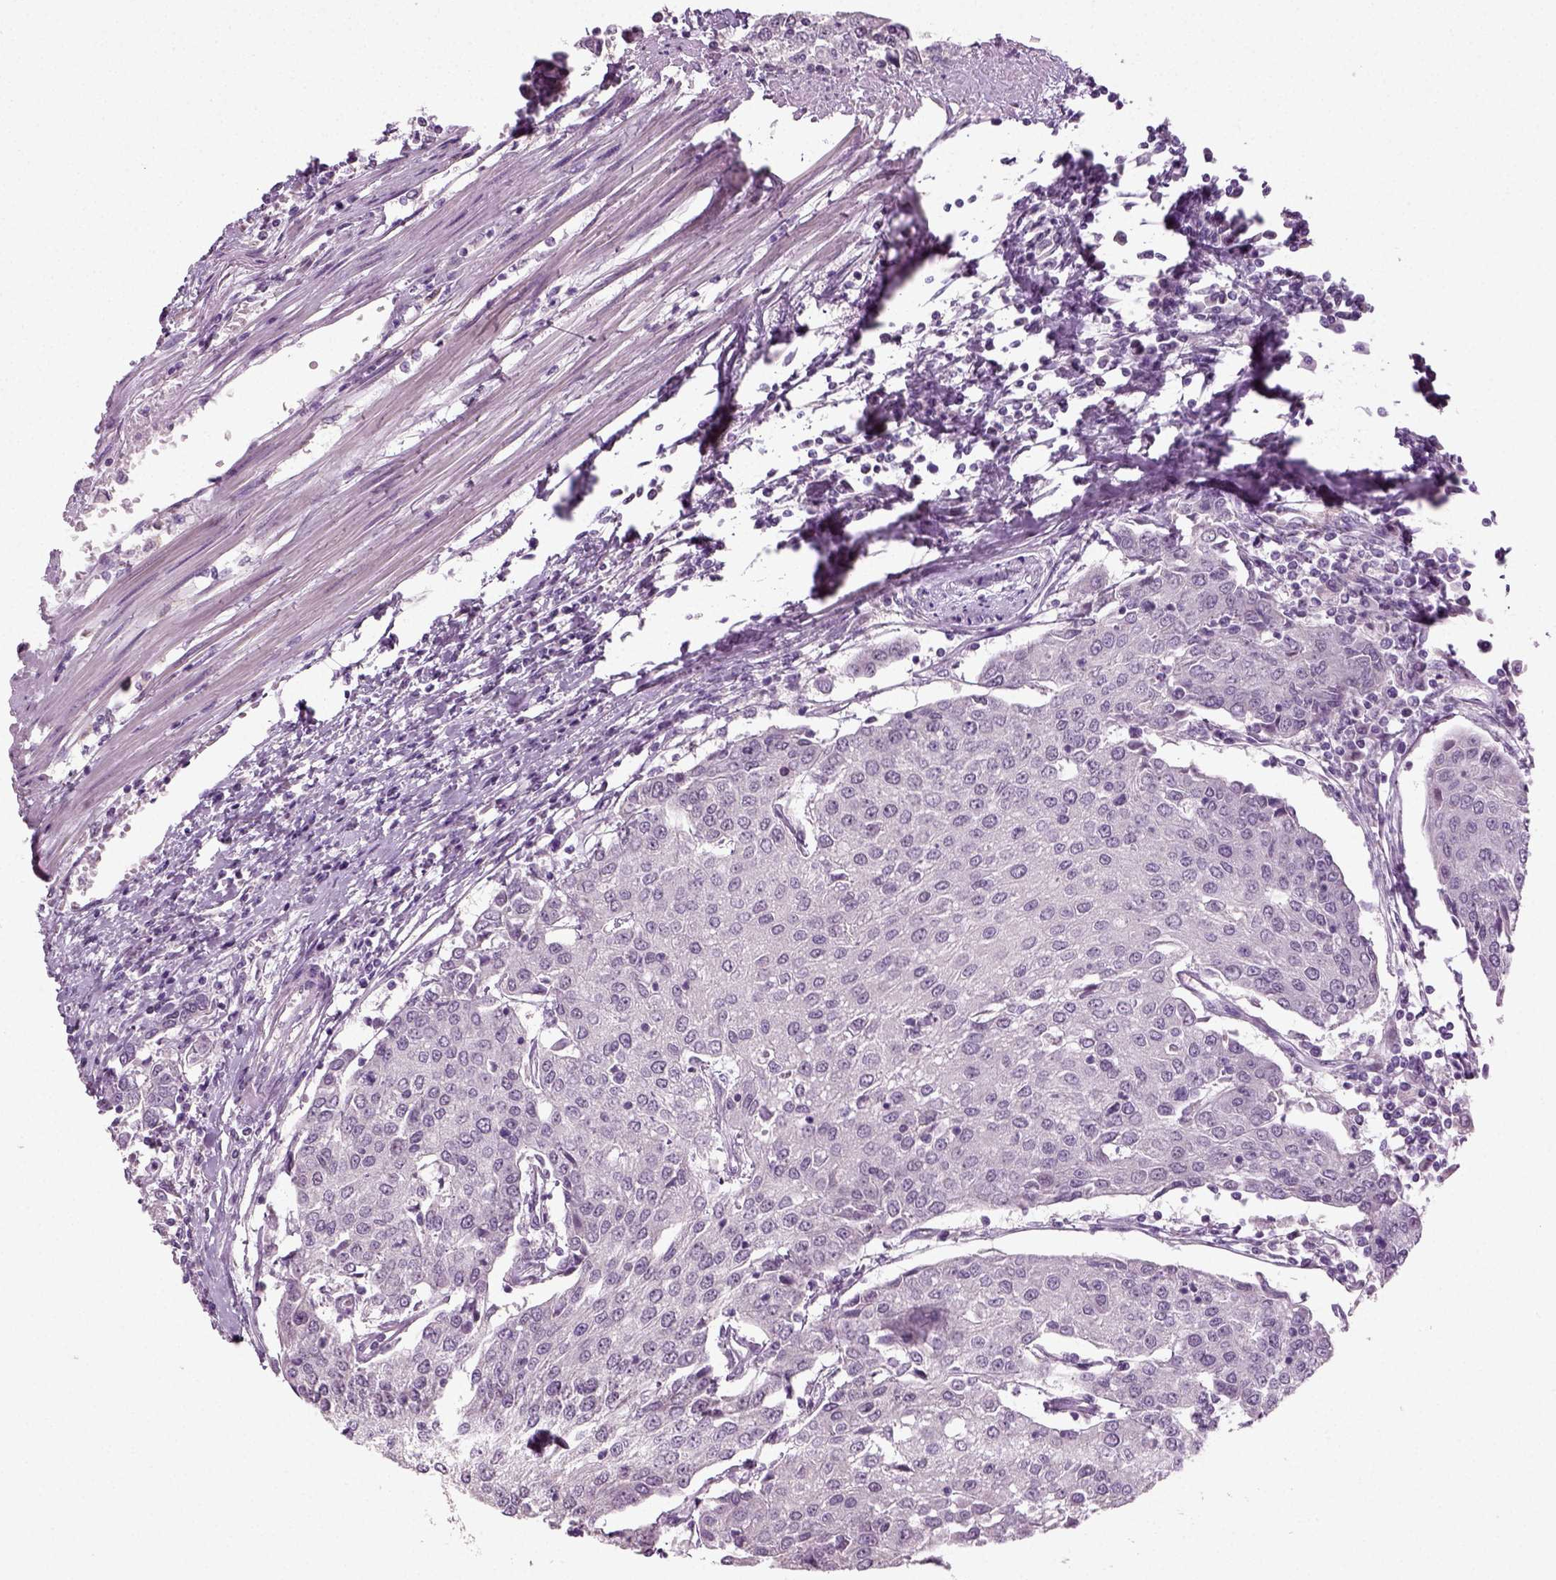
{"staining": {"intensity": "negative", "quantity": "none", "location": "none"}, "tissue": "urothelial cancer", "cell_type": "Tumor cells", "image_type": "cancer", "snomed": [{"axis": "morphology", "description": "Urothelial carcinoma, High grade"}, {"axis": "topography", "description": "Urinary bladder"}], "caption": "Tumor cells are negative for protein expression in human urothelial cancer.", "gene": "SYNGAP1", "patient": {"sex": "female", "age": 85}}